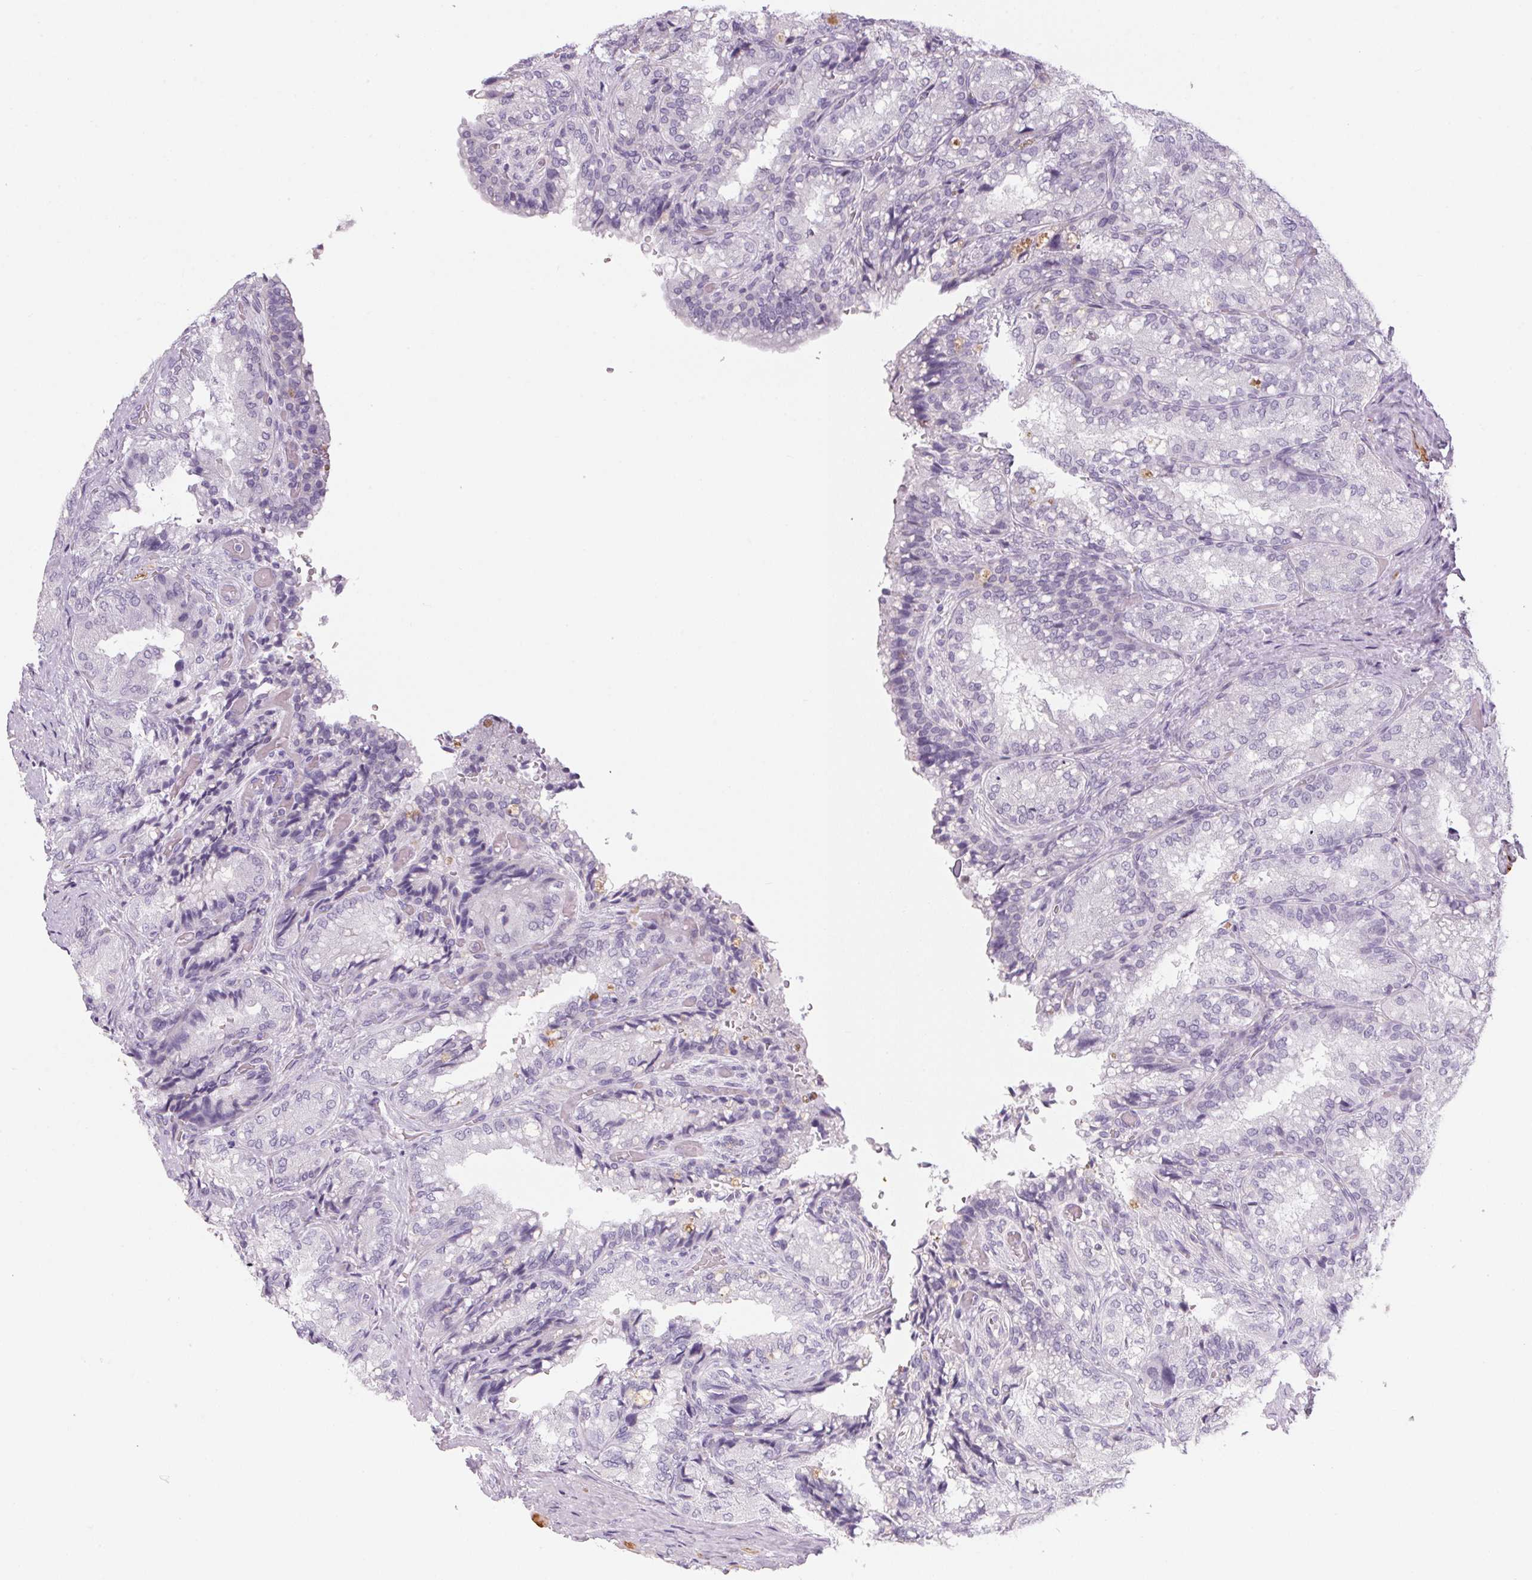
{"staining": {"intensity": "weak", "quantity": "<25%", "location": "cytoplasmic/membranous"}, "tissue": "seminal vesicle", "cell_type": "Glandular cells", "image_type": "normal", "snomed": [{"axis": "morphology", "description": "Normal tissue, NOS"}, {"axis": "topography", "description": "Seminal veicle"}], "caption": "The image shows no staining of glandular cells in unremarkable seminal vesicle.", "gene": "ECPAS", "patient": {"sex": "male", "age": 57}}